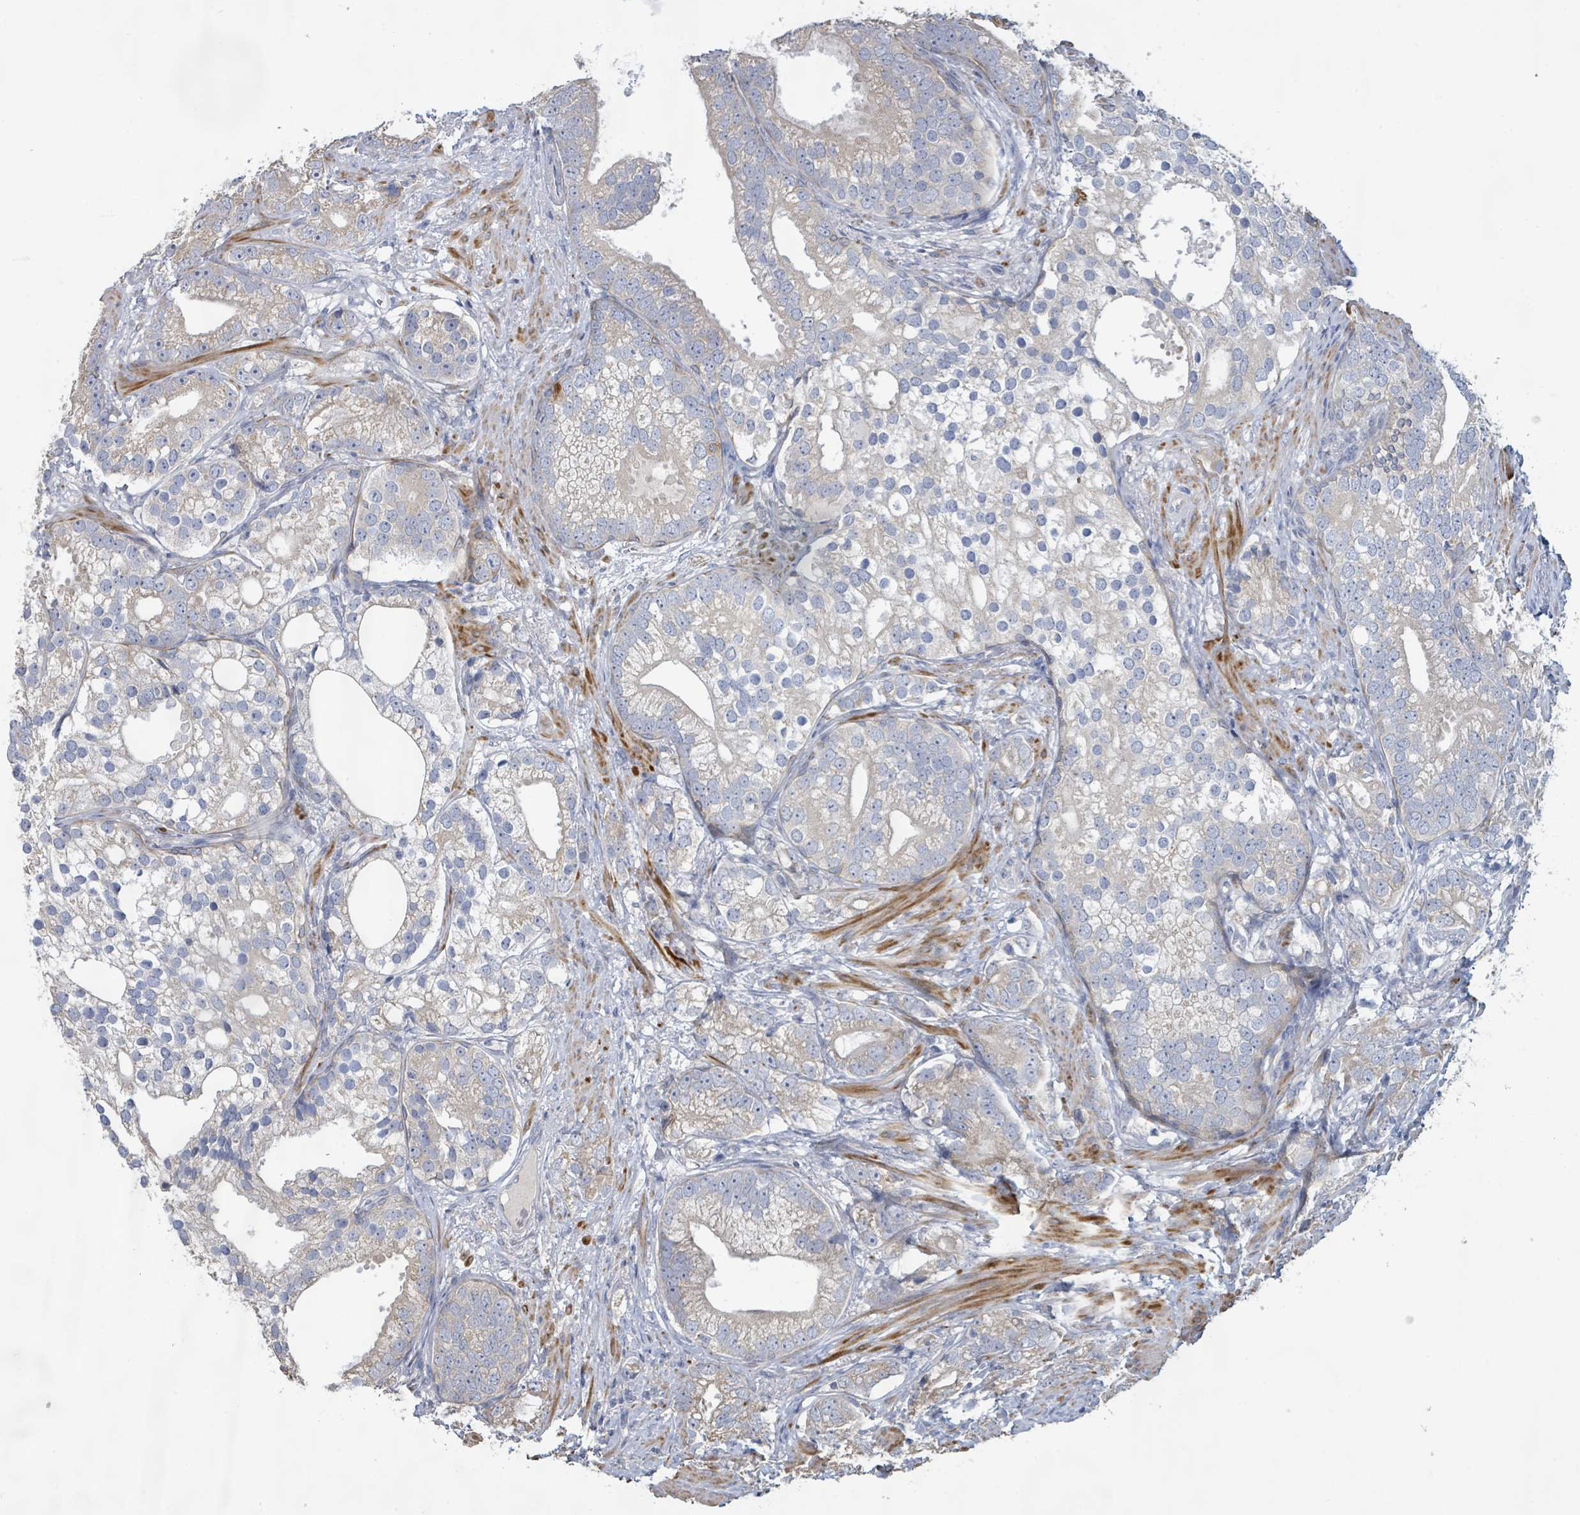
{"staining": {"intensity": "weak", "quantity": "<25%", "location": "cytoplasmic/membranous"}, "tissue": "prostate cancer", "cell_type": "Tumor cells", "image_type": "cancer", "snomed": [{"axis": "morphology", "description": "Adenocarcinoma, High grade"}, {"axis": "topography", "description": "Prostate"}], "caption": "There is no significant expression in tumor cells of prostate adenocarcinoma (high-grade).", "gene": "KCNS2", "patient": {"sex": "male", "age": 75}}